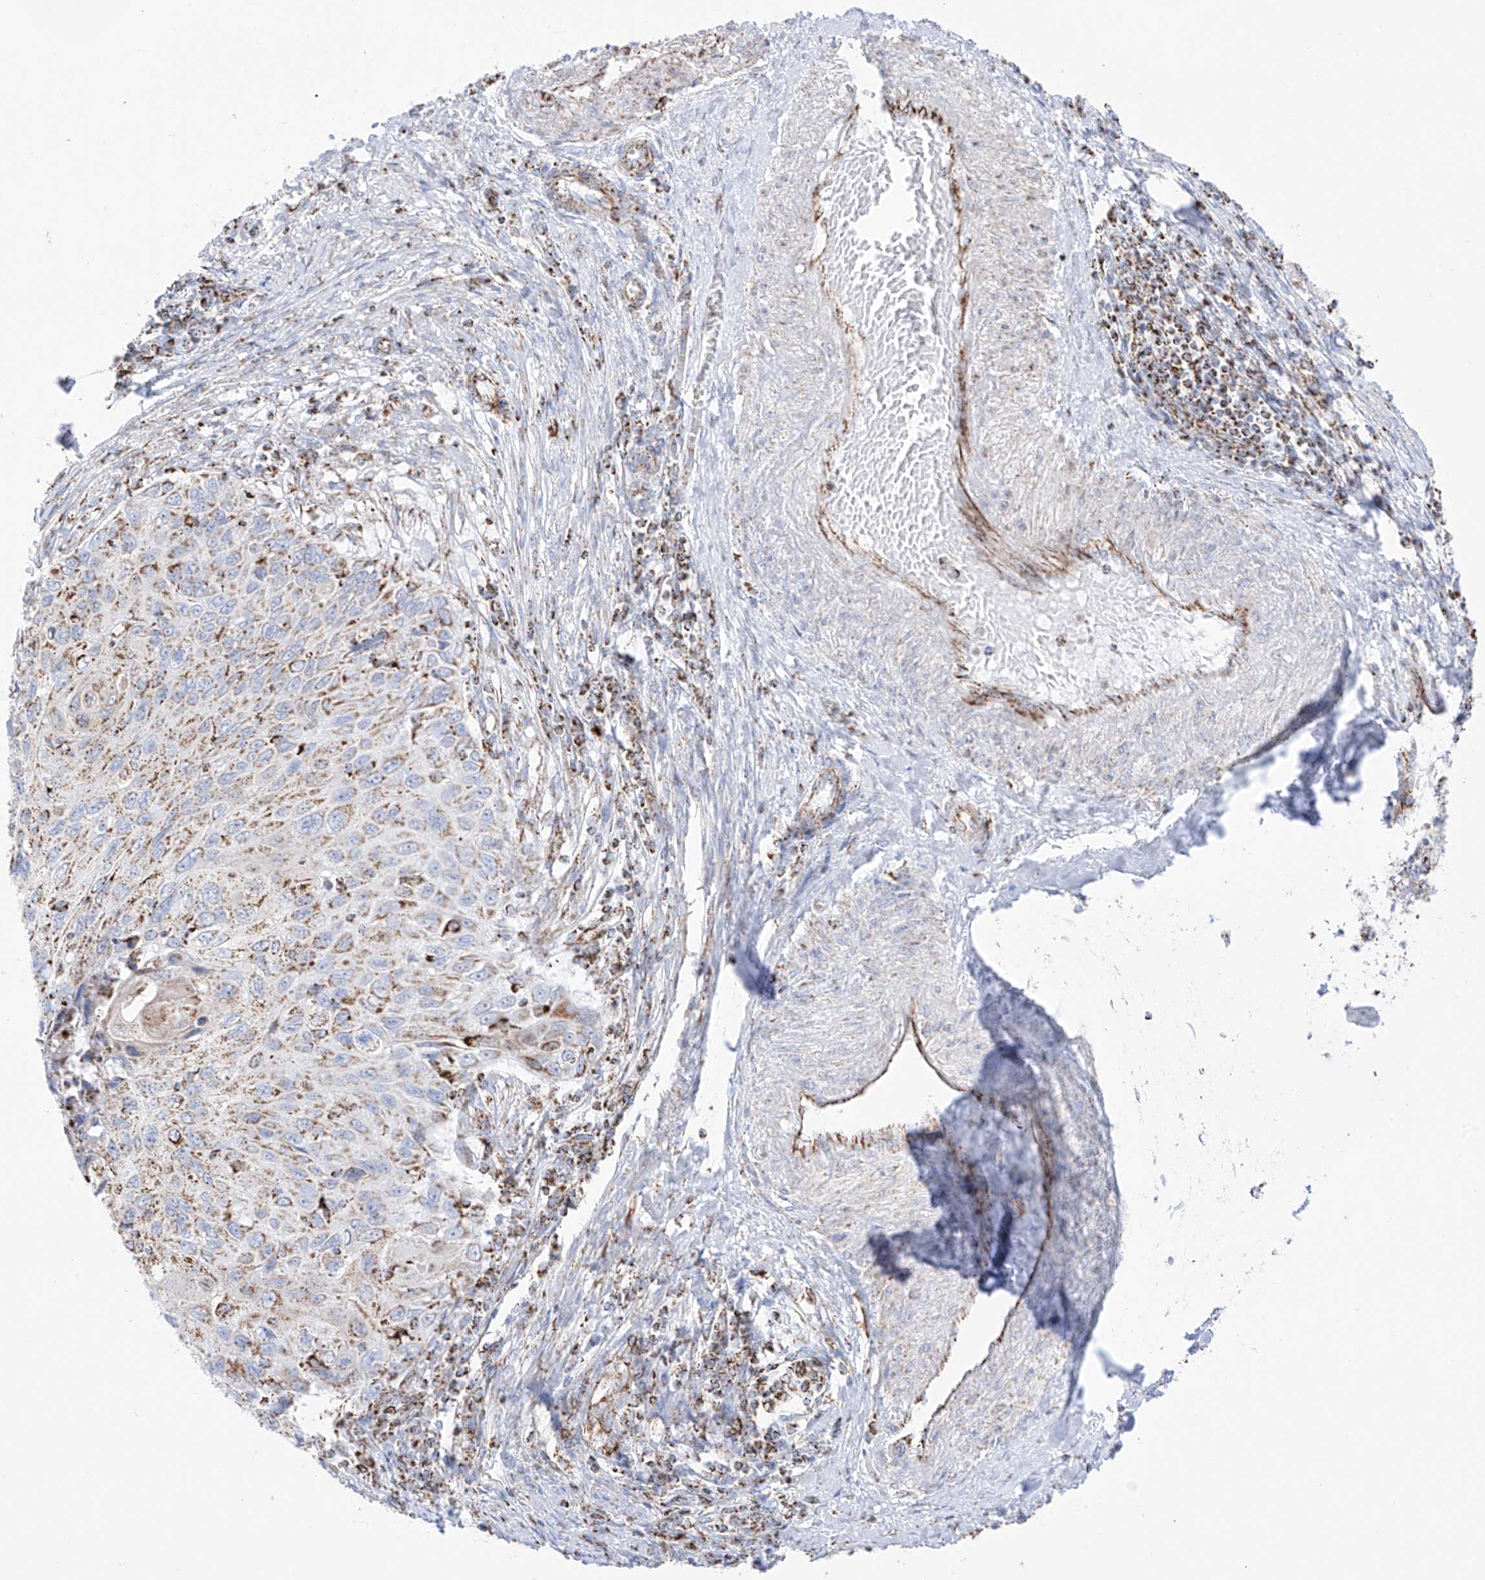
{"staining": {"intensity": "moderate", "quantity": ">75%", "location": "cytoplasmic/membranous"}, "tissue": "cervical cancer", "cell_type": "Tumor cells", "image_type": "cancer", "snomed": [{"axis": "morphology", "description": "Squamous cell carcinoma, NOS"}, {"axis": "topography", "description": "Cervix"}], "caption": "Immunohistochemical staining of cervical cancer reveals medium levels of moderate cytoplasmic/membranous protein expression in approximately >75% of tumor cells.", "gene": "XKR3", "patient": {"sex": "female", "age": 70}}